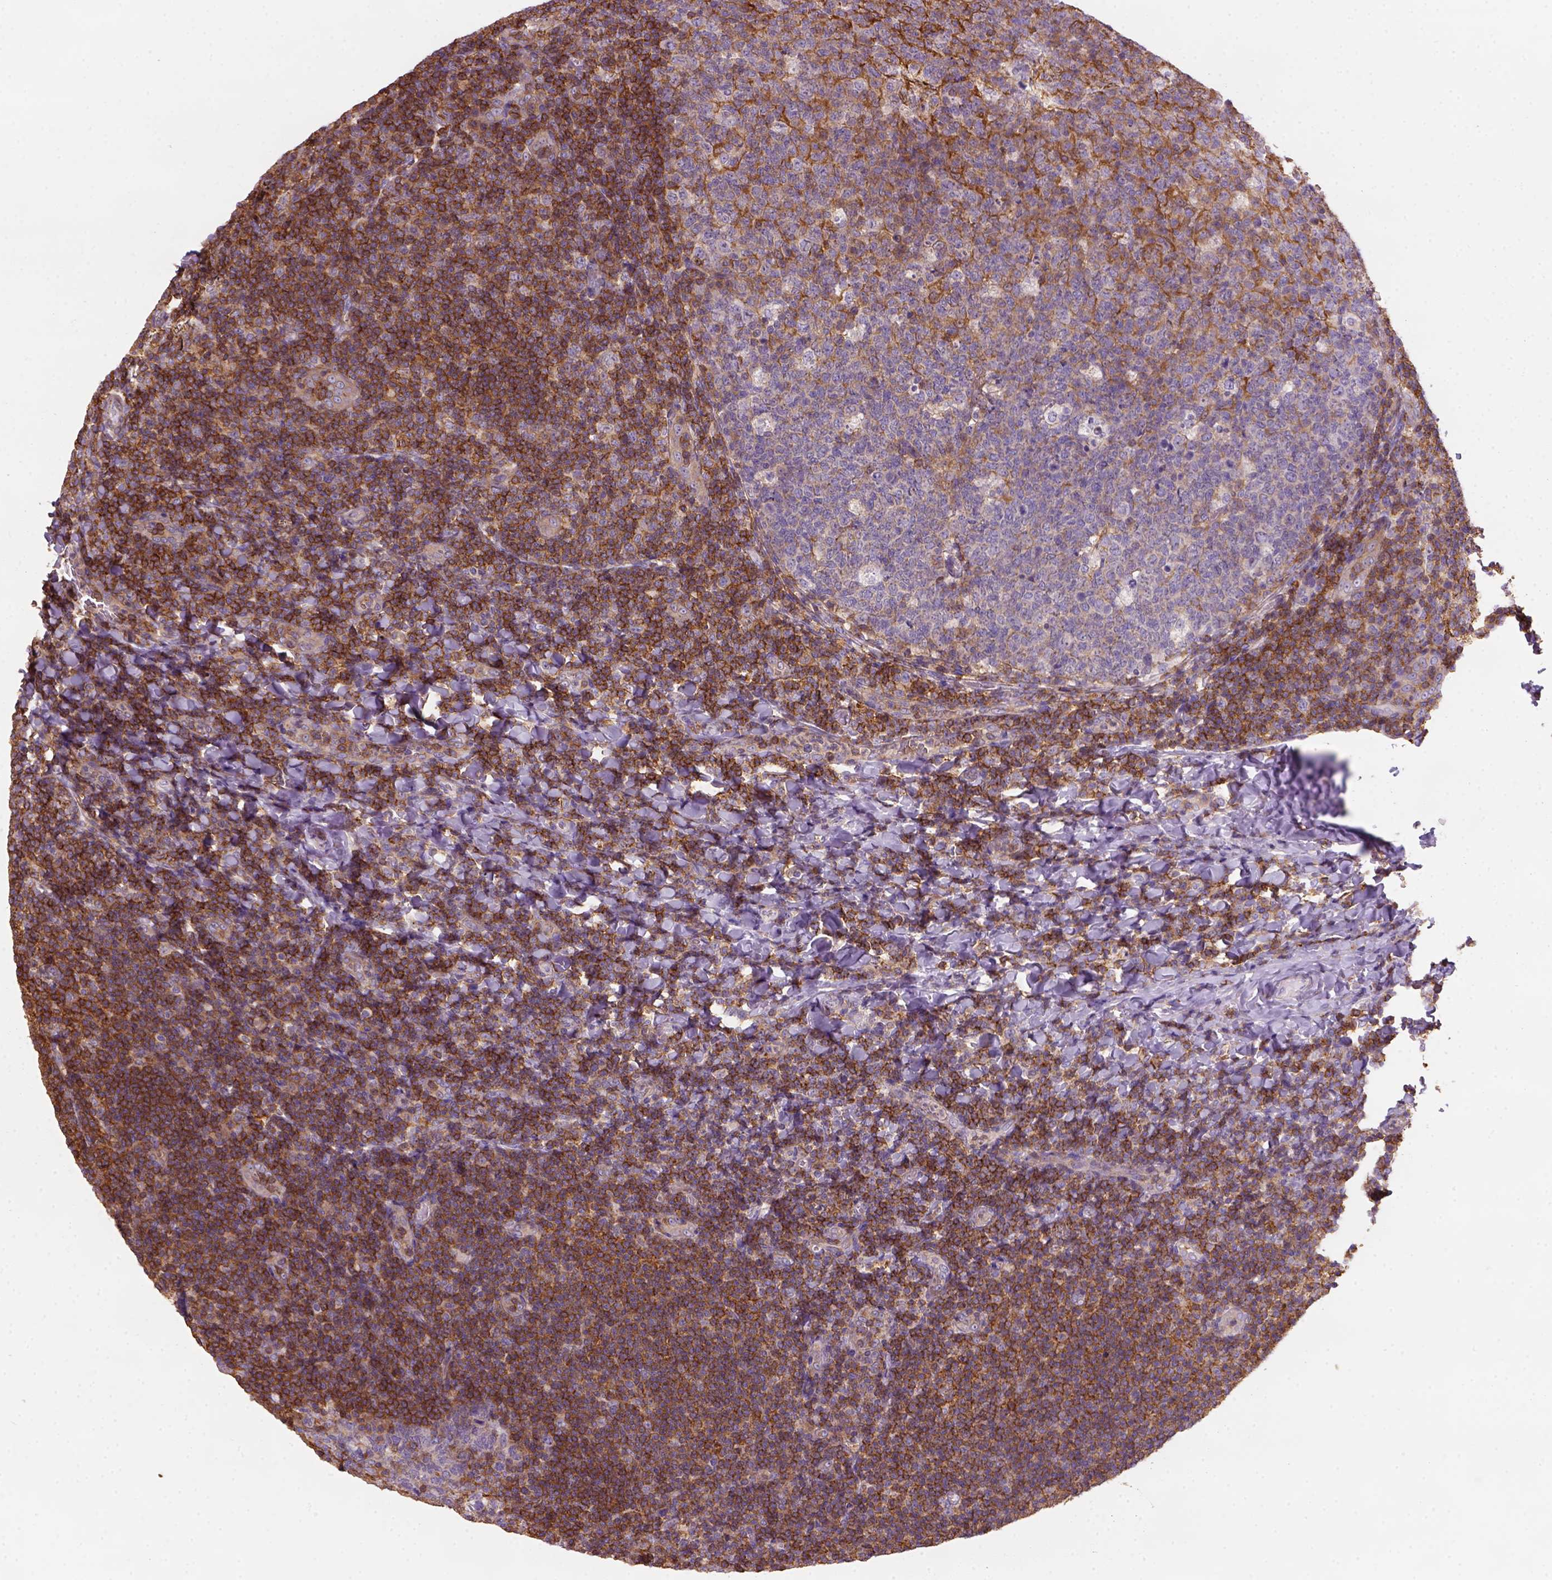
{"staining": {"intensity": "moderate", "quantity": "25%-75%", "location": "cytoplasmic/membranous"}, "tissue": "tonsil", "cell_type": "Germinal center cells", "image_type": "normal", "snomed": [{"axis": "morphology", "description": "Normal tissue, NOS"}, {"axis": "topography", "description": "Tonsil"}], "caption": "High-power microscopy captured an IHC micrograph of normal tonsil, revealing moderate cytoplasmic/membranous positivity in approximately 25%-75% of germinal center cells. (IHC, brightfield microscopy, high magnification).", "gene": "GPRC5D", "patient": {"sex": "male", "age": 17}}